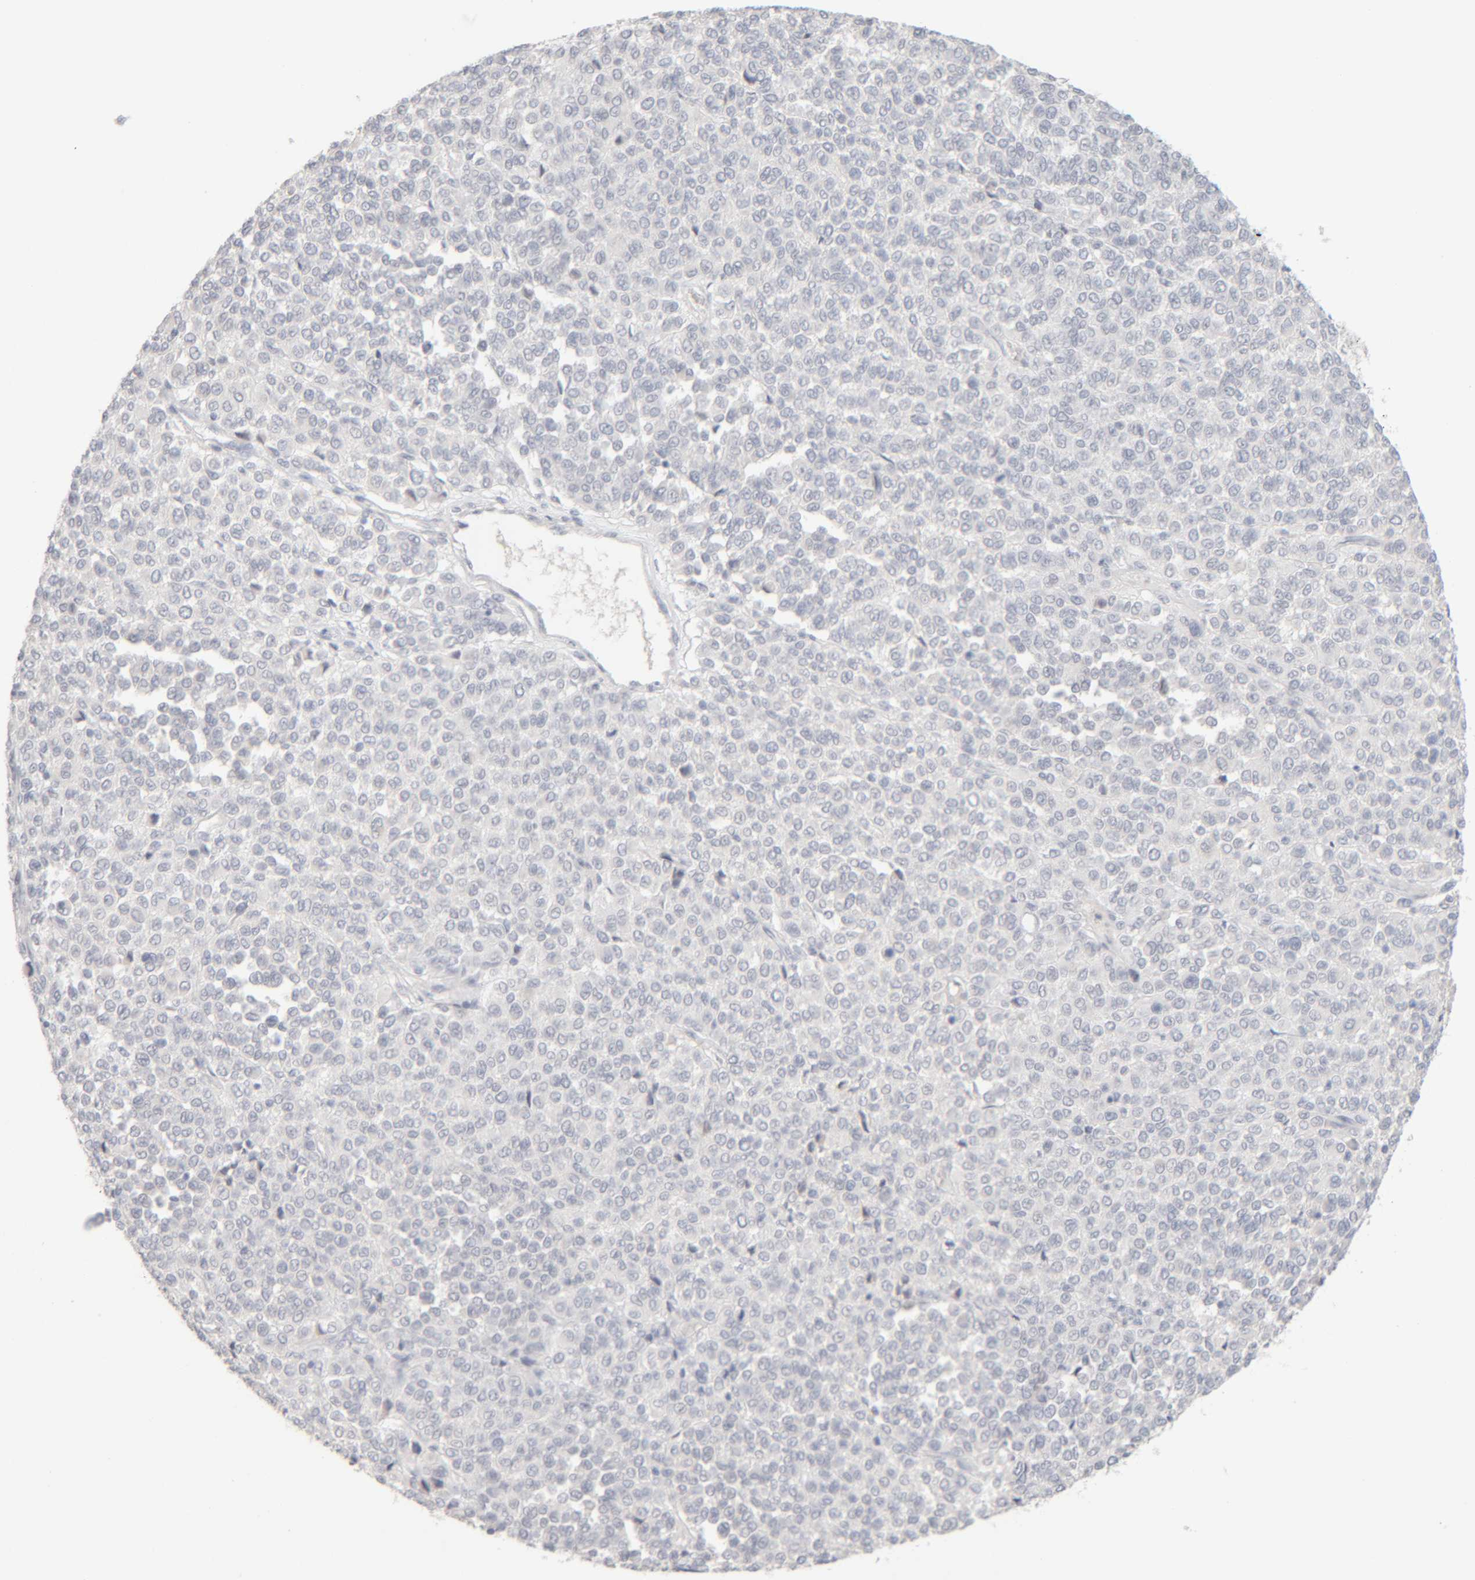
{"staining": {"intensity": "negative", "quantity": "none", "location": "none"}, "tissue": "melanoma", "cell_type": "Tumor cells", "image_type": "cancer", "snomed": [{"axis": "morphology", "description": "Malignant melanoma, Metastatic site"}, {"axis": "topography", "description": "Pancreas"}], "caption": "Immunohistochemical staining of human melanoma reveals no significant expression in tumor cells.", "gene": "RIDA", "patient": {"sex": "female", "age": 30}}